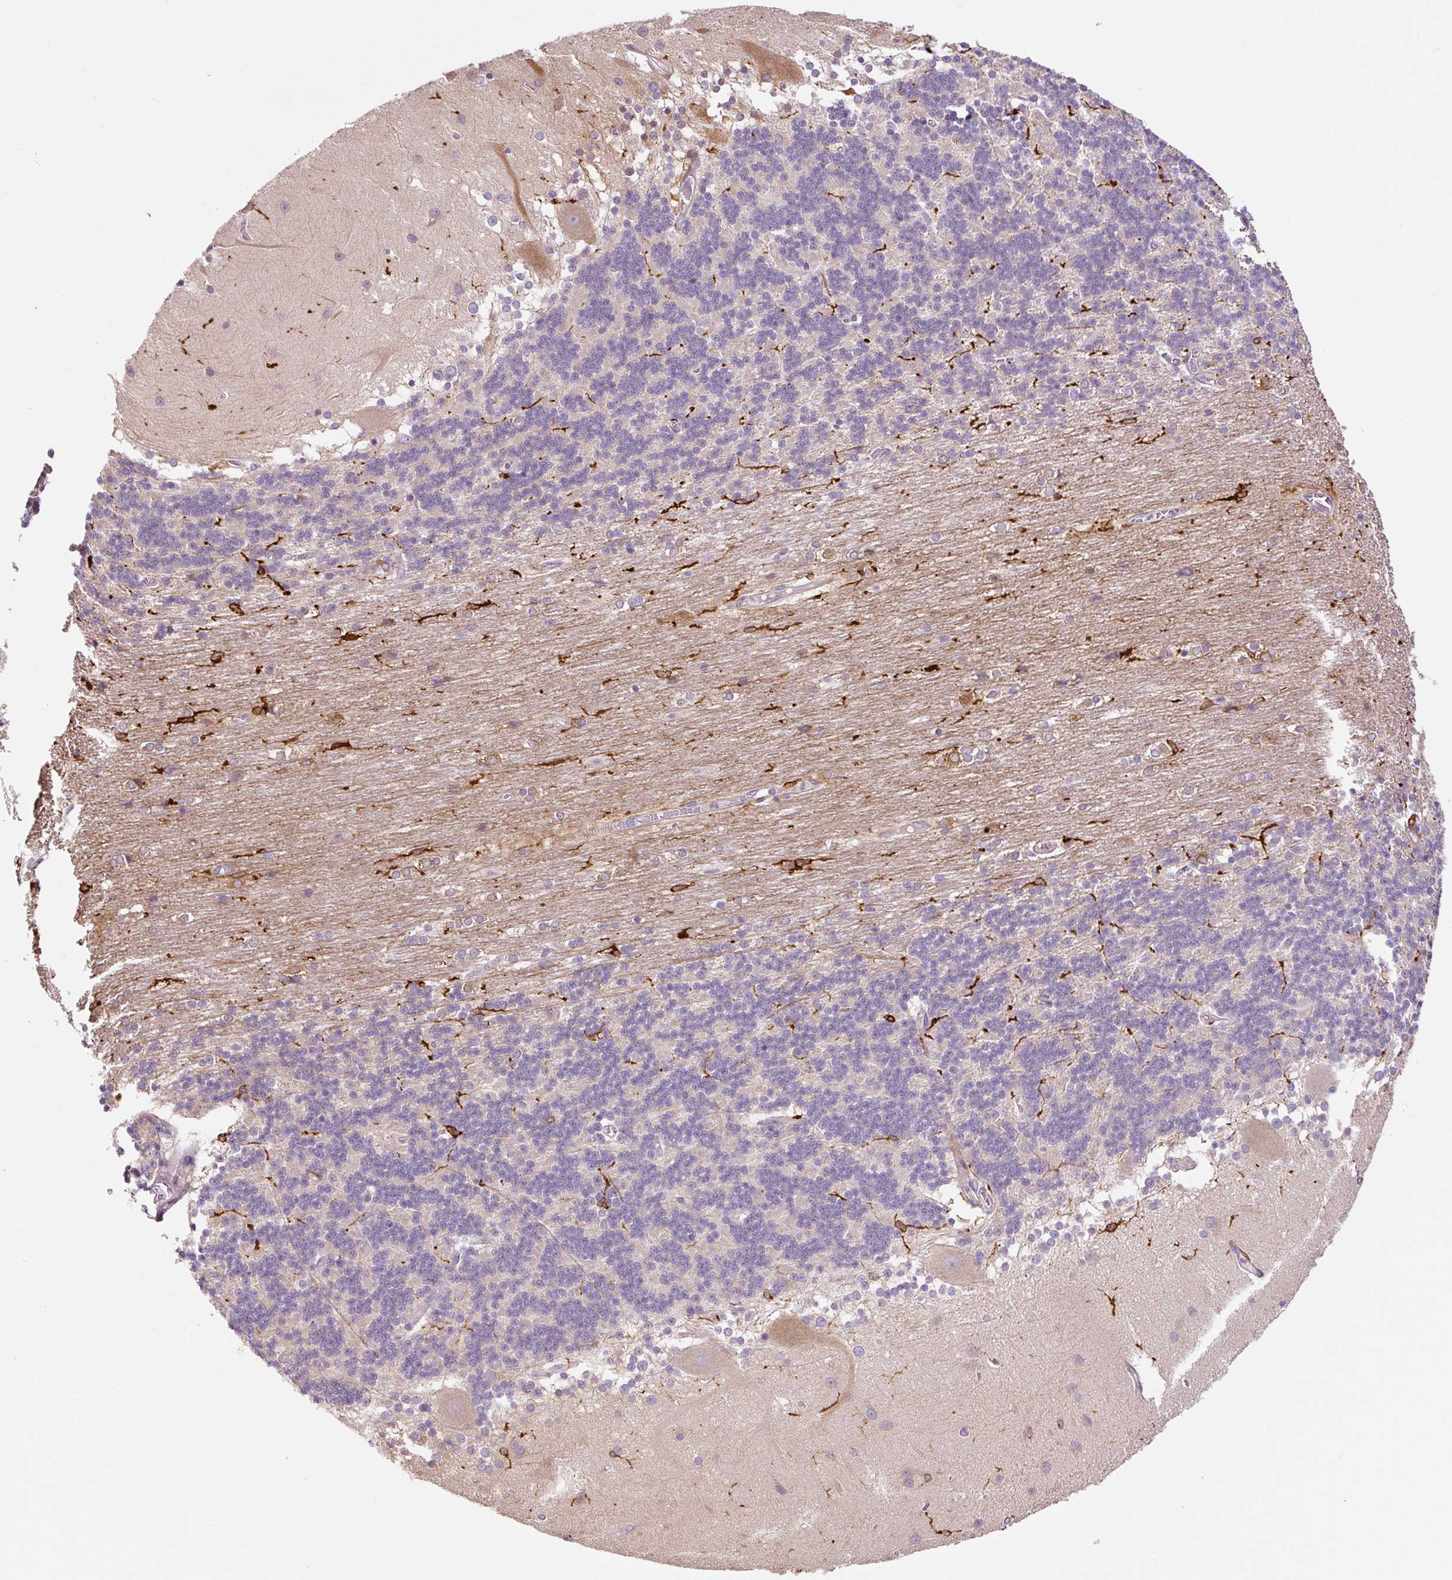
{"staining": {"intensity": "negative", "quantity": "none", "location": "none"}, "tissue": "cerebellum", "cell_type": "Cells in granular layer", "image_type": "normal", "snomed": [{"axis": "morphology", "description": "Normal tissue, NOS"}, {"axis": "topography", "description": "Cerebellum"}], "caption": "Cerebellum was stained to show a protein in brown. There is no significant staining in cells in granular layer.", "gene": "FUT10", "patient": {"sex": "female", "age": 54}}